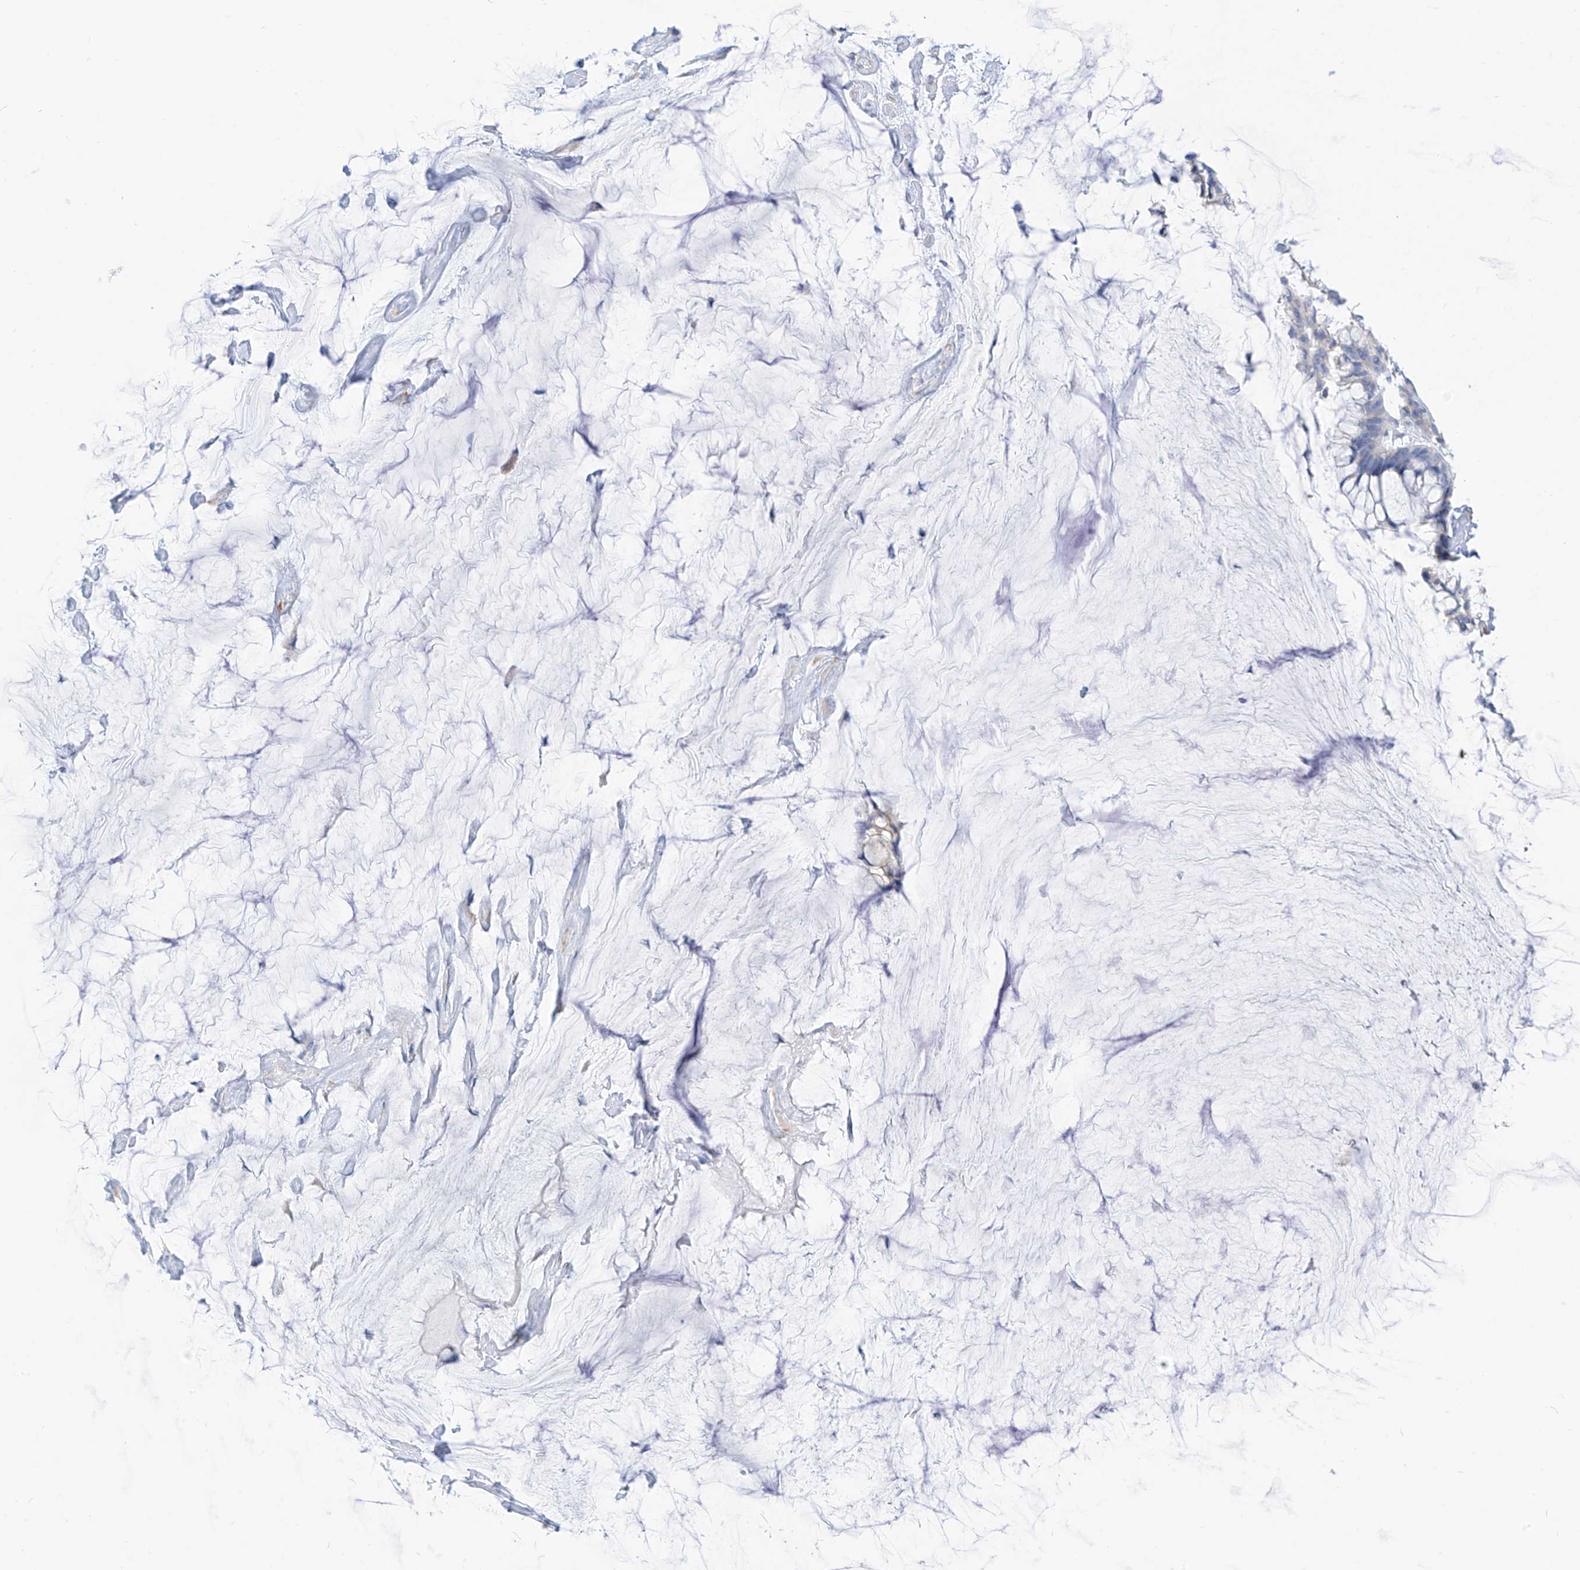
{"staining": {"intensity": "negative", "quantity": "none", "location": "none"}, "tissue": "ovarian cancer", "cell_type": "Tumor cells", "image_type": "cancer", "snomed": [{"axis": "morphology", "description": "Cystadenocarcinoma, mucinous, NOS"}, {"axis": "topography", "description": "Ovary"}], "caption": "DAB (3,3'-diaminobenzidine) immunohistochemical staining of ovarian cancer (mucinous cystadenocarcinoma) demonstrates no significant staining in tumor cells.", "gene": "RCN2", "patient": {"sex": "female", "age": 39}}